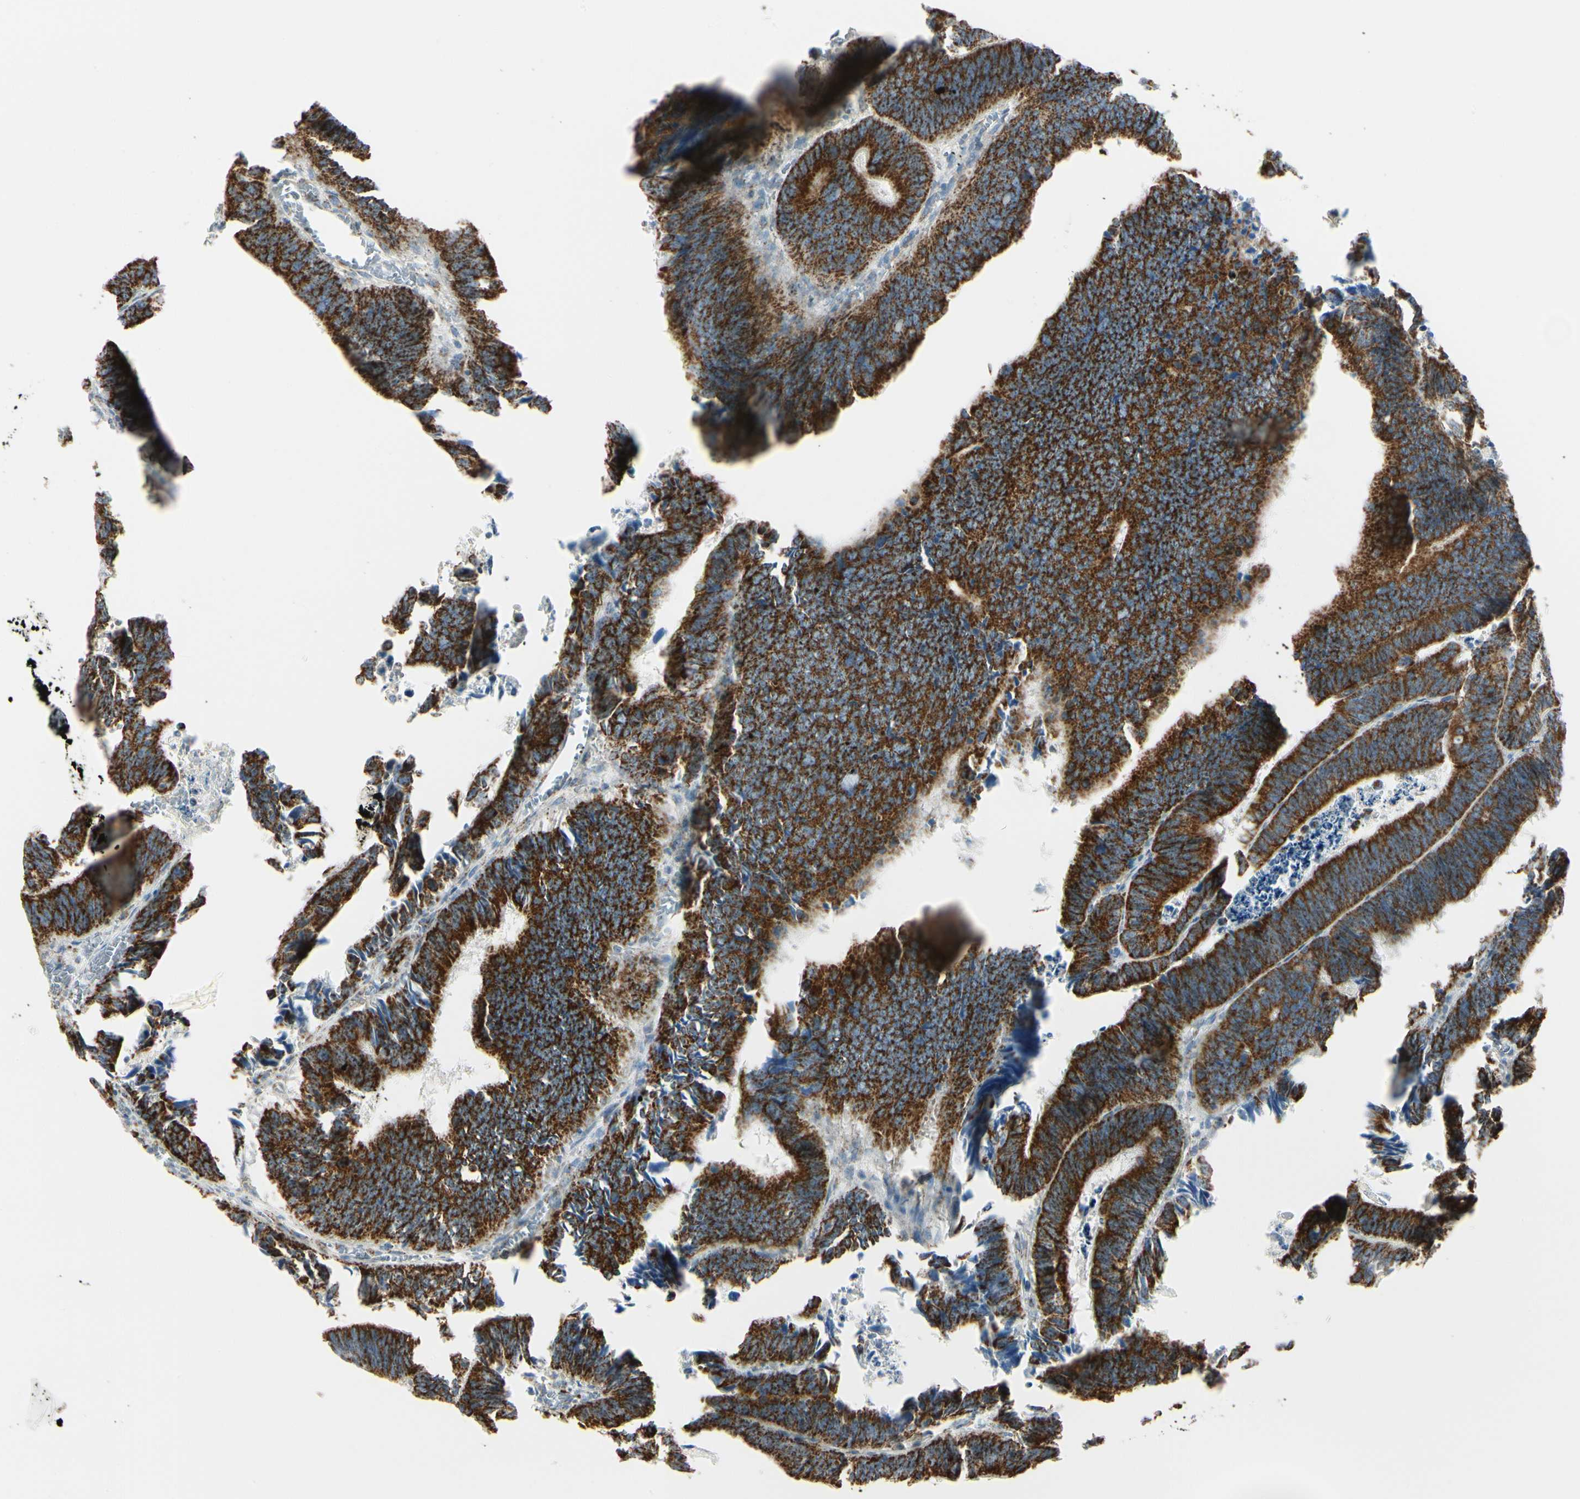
{"staining": {"intensity": "strong", "quantity": ">75%", "location": "cytoplasmic/membranous"}, "tissue": "colorectal cancer", "cell_type": "Tumor cells", "image_type": "cancer", "snomed": [{"axis": "morphology", "description": "Adenocarcinoma, NOS"}, {"axis": "topography", "description": "Colon"}], "caption": "Tumor cells show strong cytoplasmic/membranous staining in approximately >75% of cells in colorectal cancer (adenocarcinoma). The protein is shown in brown color, while the nuclei are stained blue.", "gene": "ANKS6", "patient": {"sex": "male", "age": 72}}